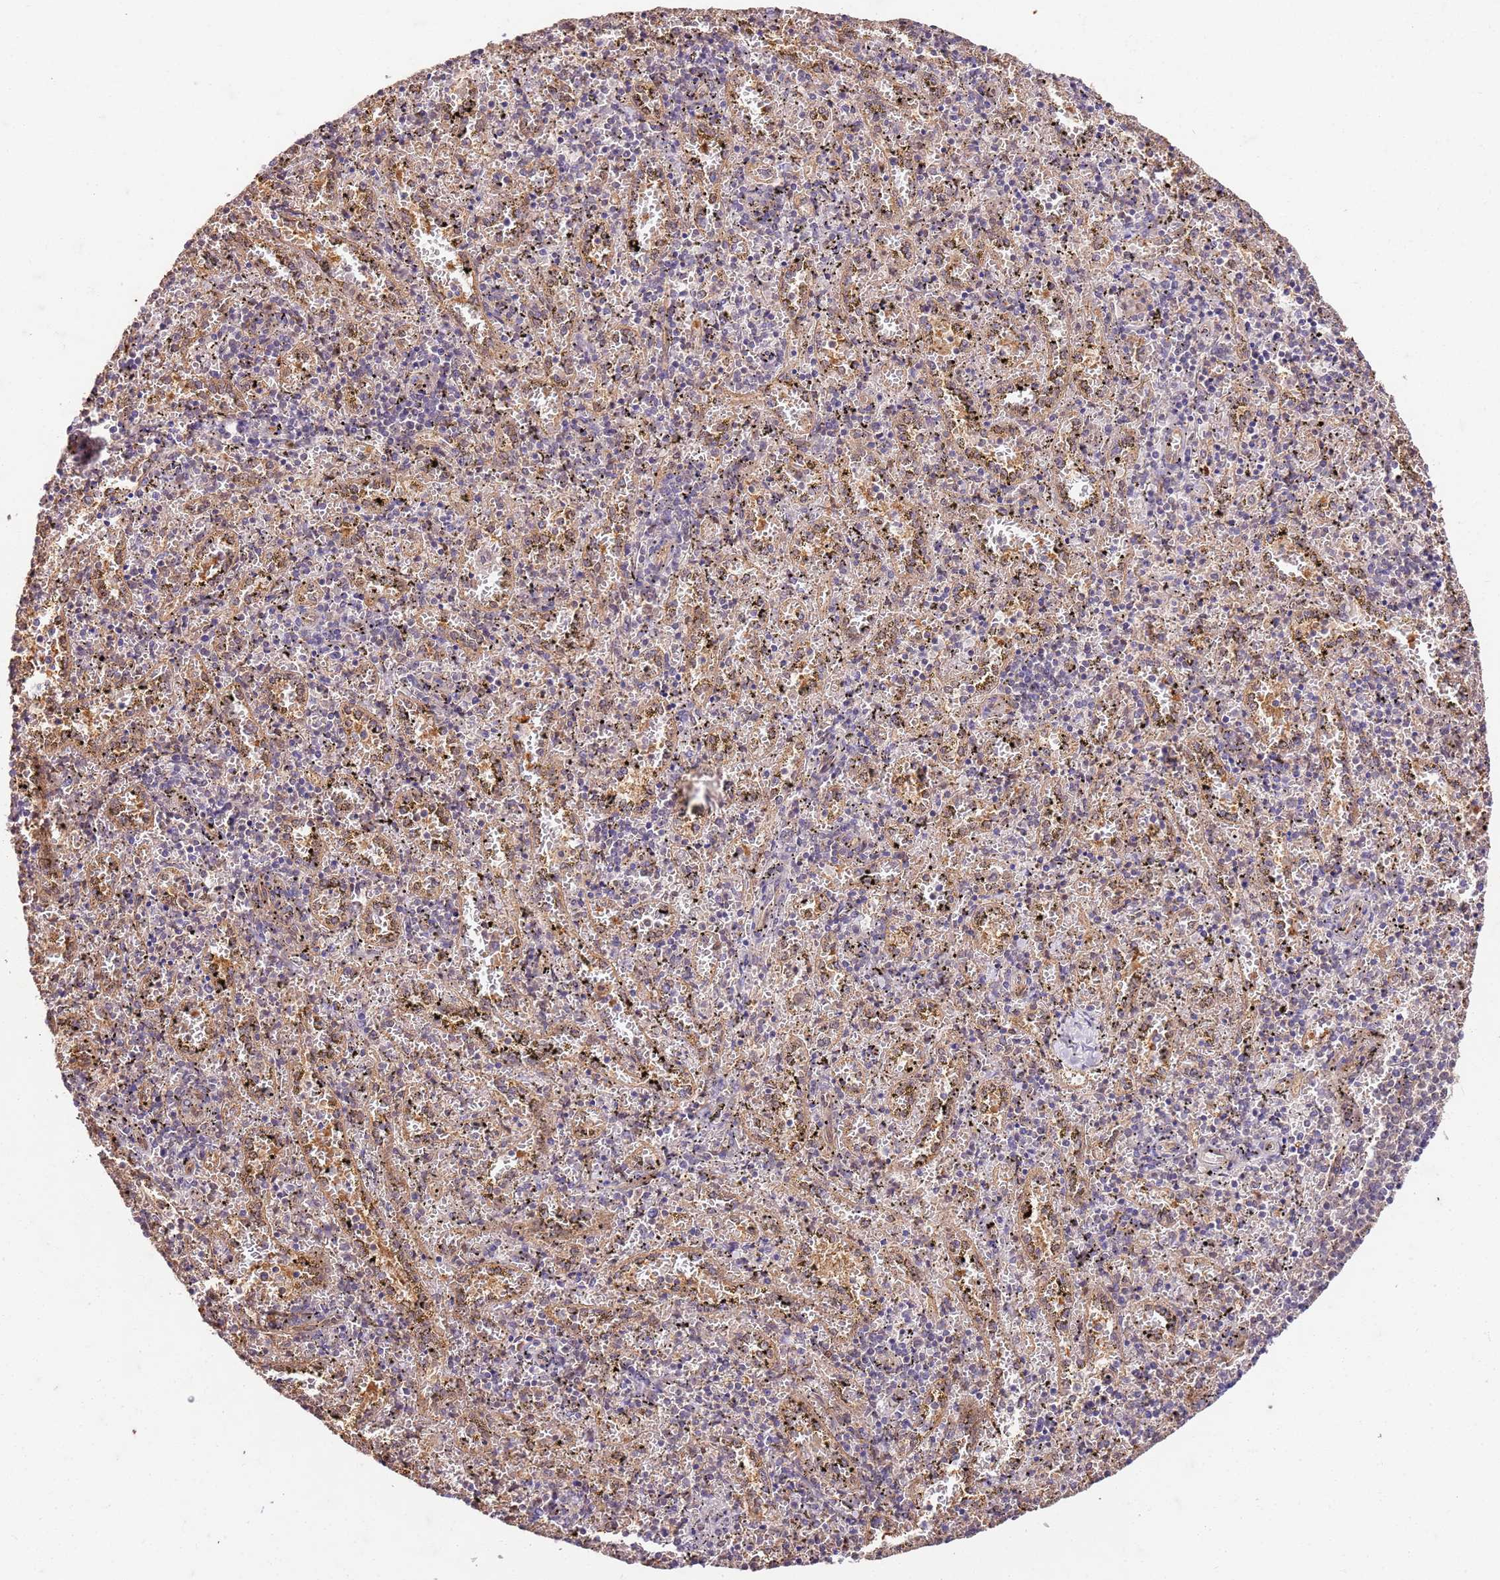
{"staining": {"intensity": "moderate", "quantity": "<25%", "location": "nuclear"}, "tissue": "spleen", "cell_type": "Cells in red pulp", "image_type": "normal", "snomed": [{"axis": "morphology", "description": "Normal tissue, NOS"}, {"axis": "topography", "description": "Spleen"}], "caption": "Immunohistochemistry staining of benign spleen, which shows low levels of moderate nuclear positivity in approximately <25% of cells in red pulp indicating moderate nuclear protein positivity. The staining was performed using DAB (brown) for protein detection and nuclei were counterstained in hematoxylin (blue).", "gene": "UBE3A", "patient": {"sex": "male", "age": 11}}